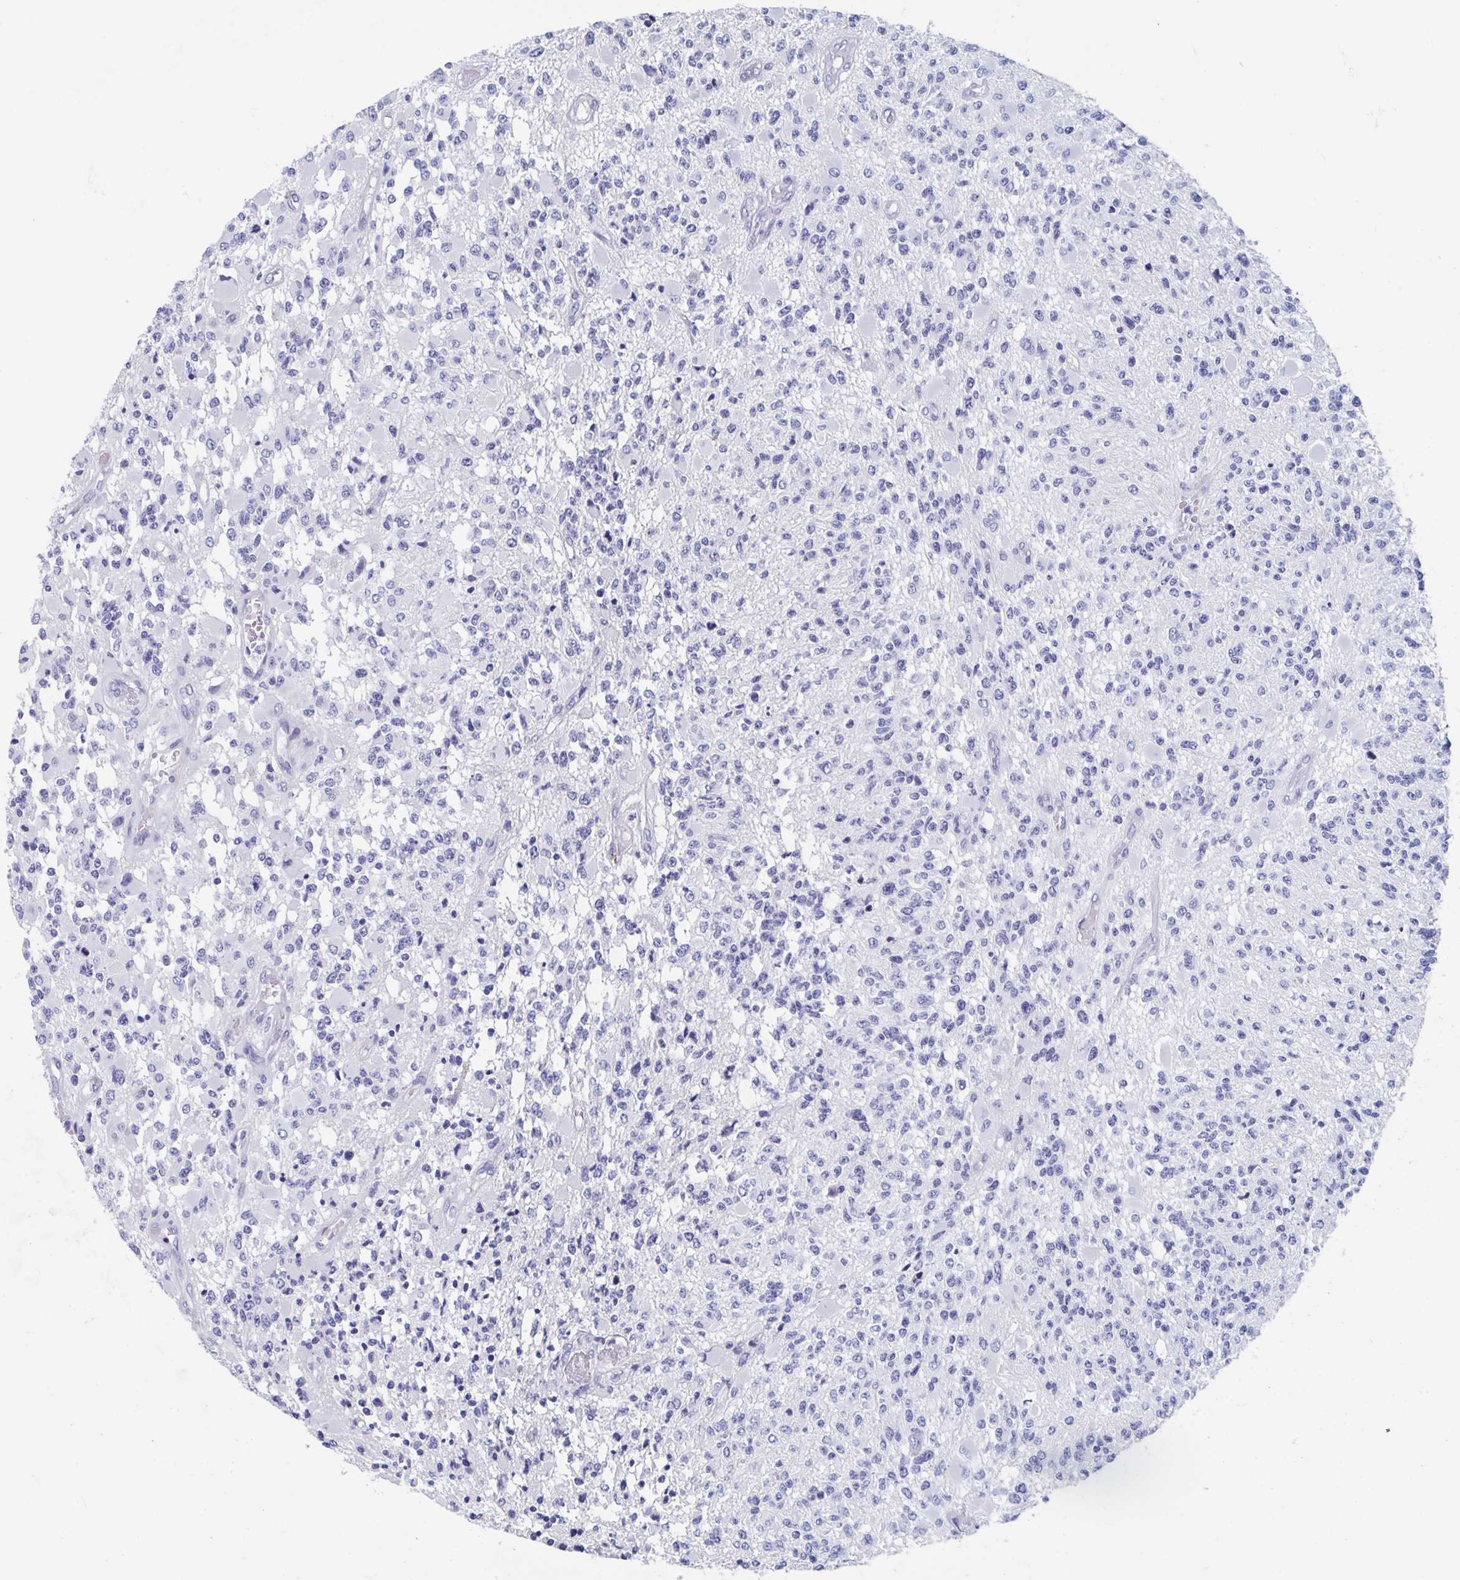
{"staining": {"intensity": "negative", "quantity": "none", "location": "none"}, "tissue": "glioma", "cell_type": "Tumor cells", "image_type": "cancer", "snomed": [{"axis": "morphology", "description": "Glioma, malignant, High grade"}, {"axis": "topography", "description": "Brain"}], "caption": "A histopathology image of human malignant glioma (high-grade) is negative for staining in tumor cells. The staining is performed using DAB brown chromogen with nuclei counter-stained in using hematoxylin.", "gene": "SHCBP1L", "patient": {"sex": "female", "age": 63}}